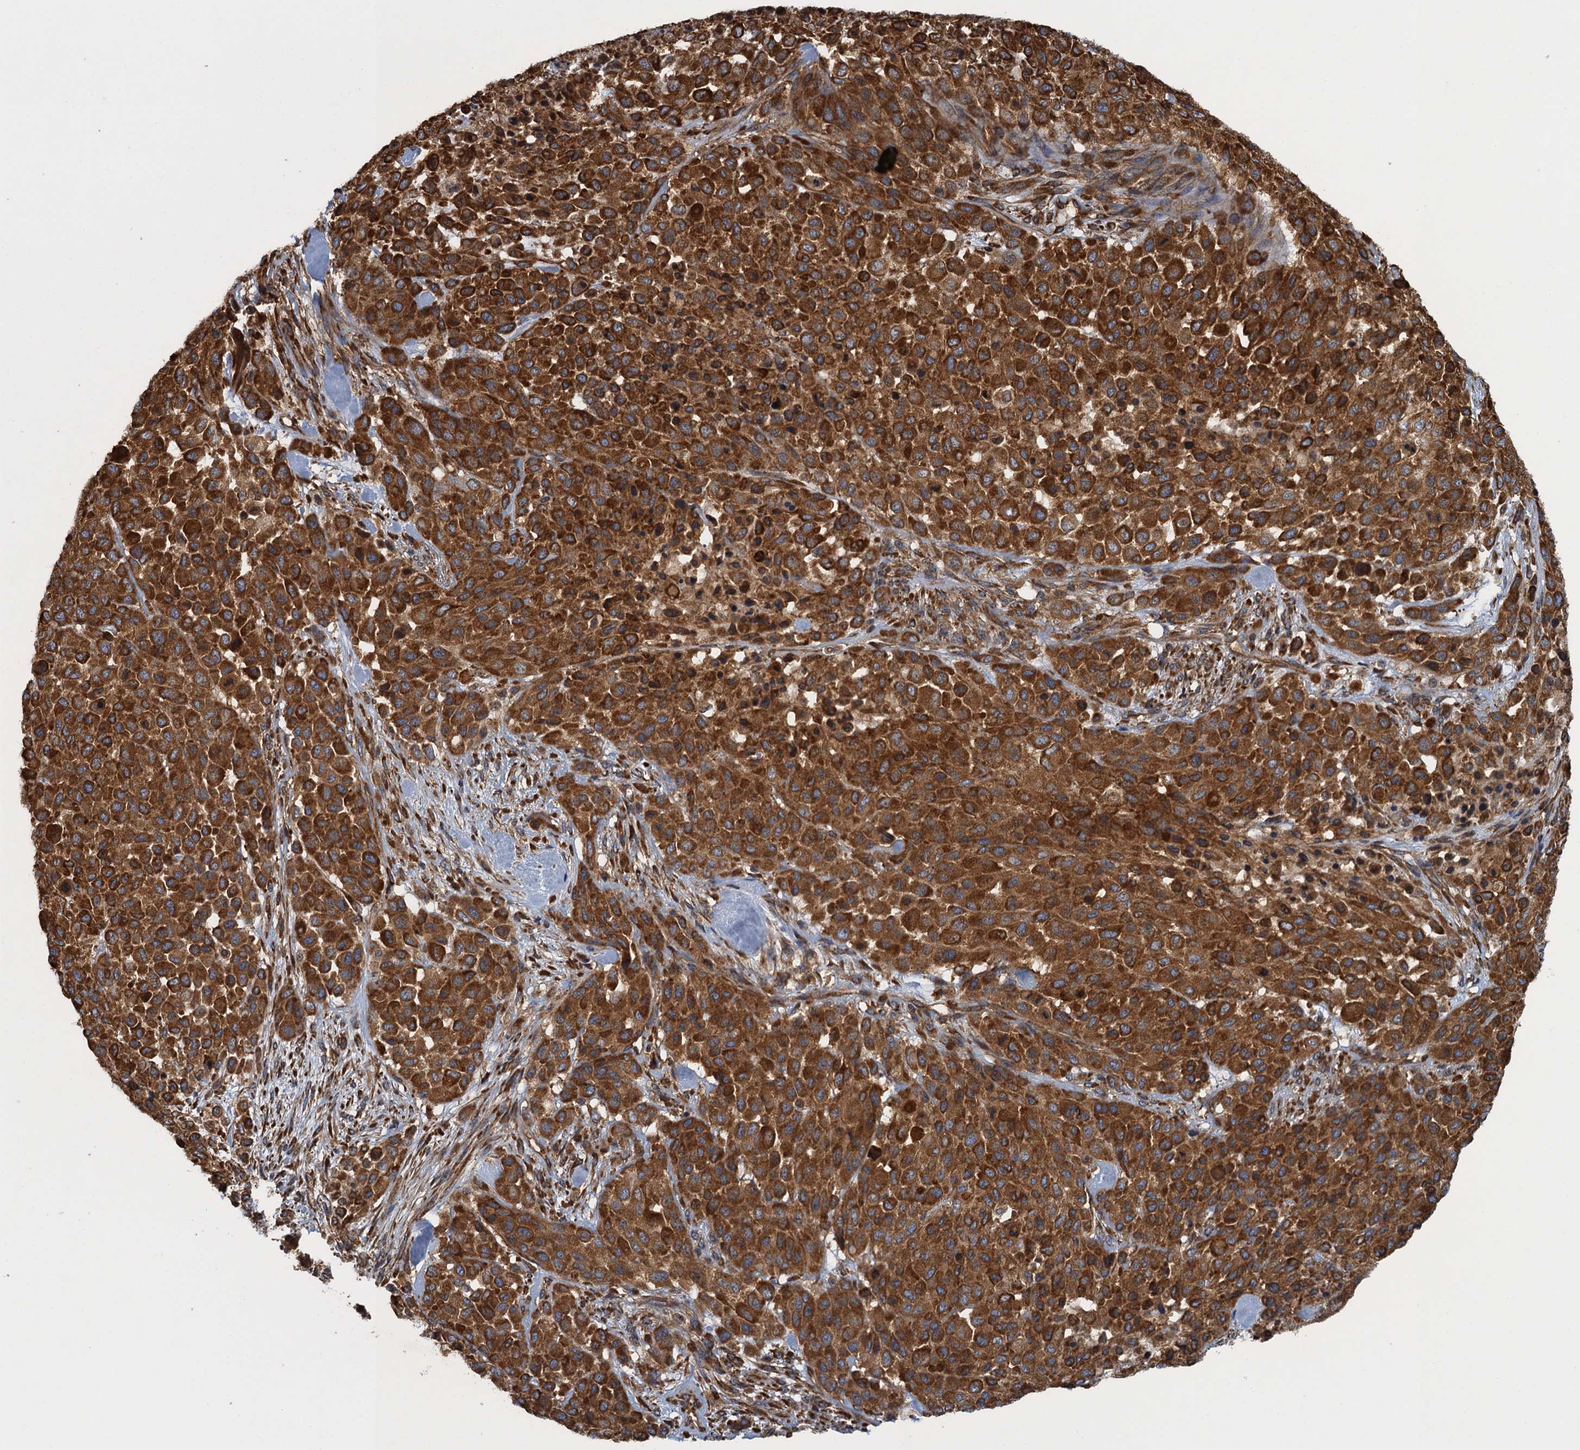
{"staining": {"intensity": "strong", "quantity": ">75%", "location": "cytoplasmic/membranous"}, "tissue": "melanoma", "cell_type": "Tumor cells", "image_type": "cancer", "snomed": [{"axis": "morphology", "description": "Malignant melanoma, Metastatic site"}, {"axis": "topography", "description": "Skin"}], "caption": "IHC of malignant melanoma (metastatic site) displays high levels of strong cytoplasmic/membranous expression in about >75% of tumor cells.", "gene": "MDM1", "patient": {"sex": "female", "age": 81}}